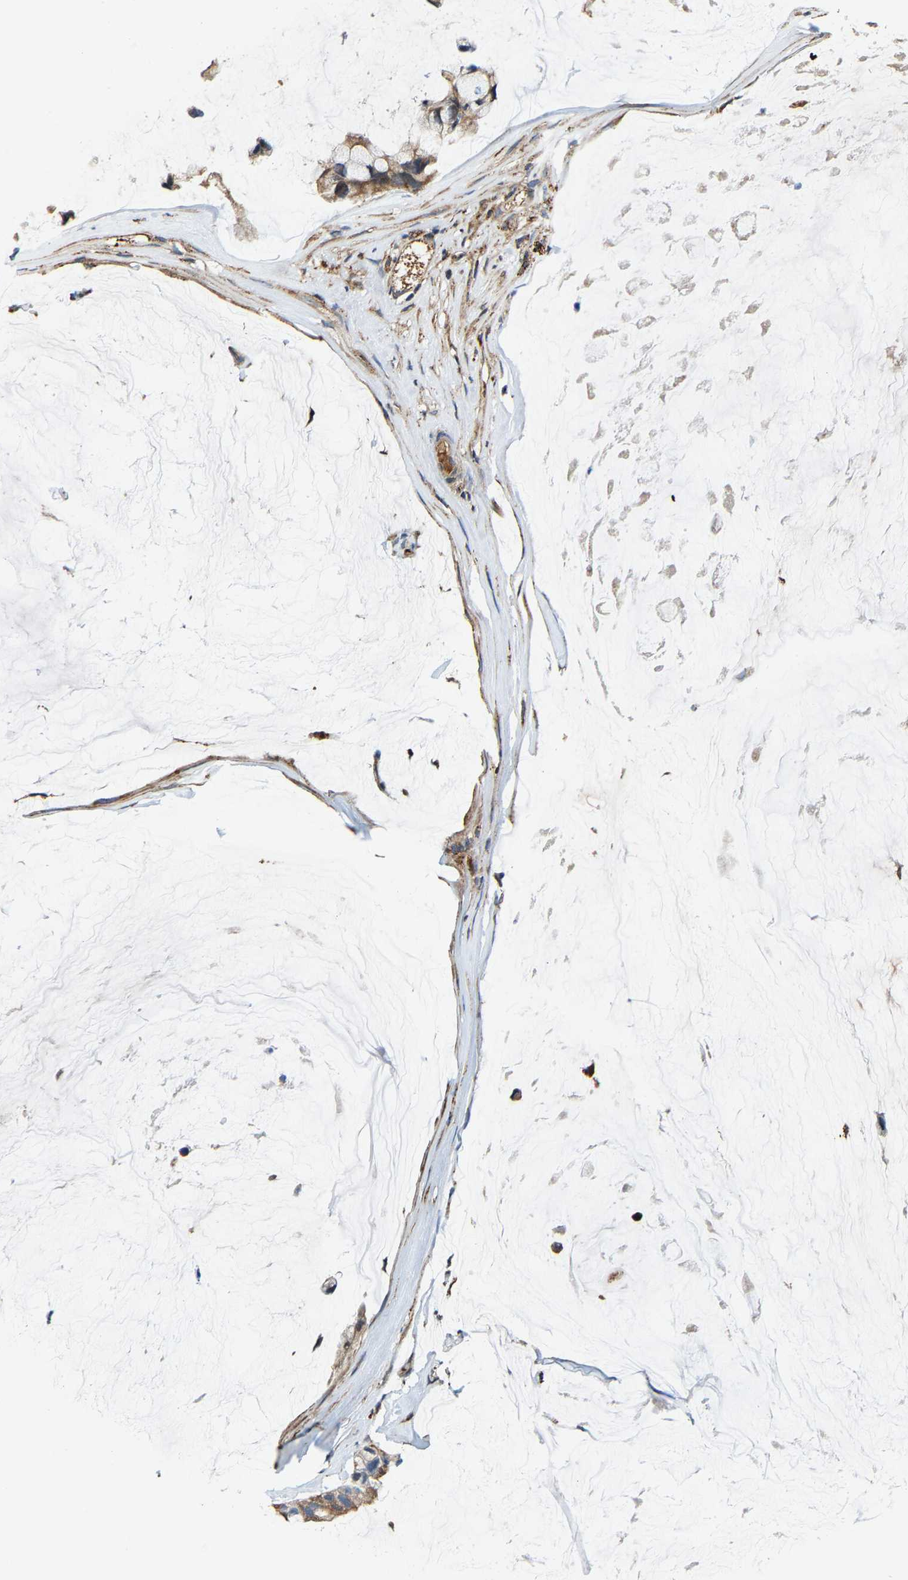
{"staining": {"intensity": "moderate", "quantity": "25%-75%", "location": "cytoplasmic/membranous"}, "tissue": "ovarian cancer", "cell_type": "Tumor cells", "image_type": "cancer", "snomed": [{"axis": "morphology", "description": "Cystadenocarcinoma, mucinous, NOS"}, {"axis": "topography", "description": "Ovary"}], "caption": "Immunohistochemistry (IHC) photomicrograph of human mucinous cystadenocarcinoma (ovarian) stained for a protein (brown), which demonstrates medium levels of moderate cytoplasmic/membranous expression in about 25%-75% of tumor cells.", "gene": "DPP7", "patient": {"sex": "female", "age": 39}}